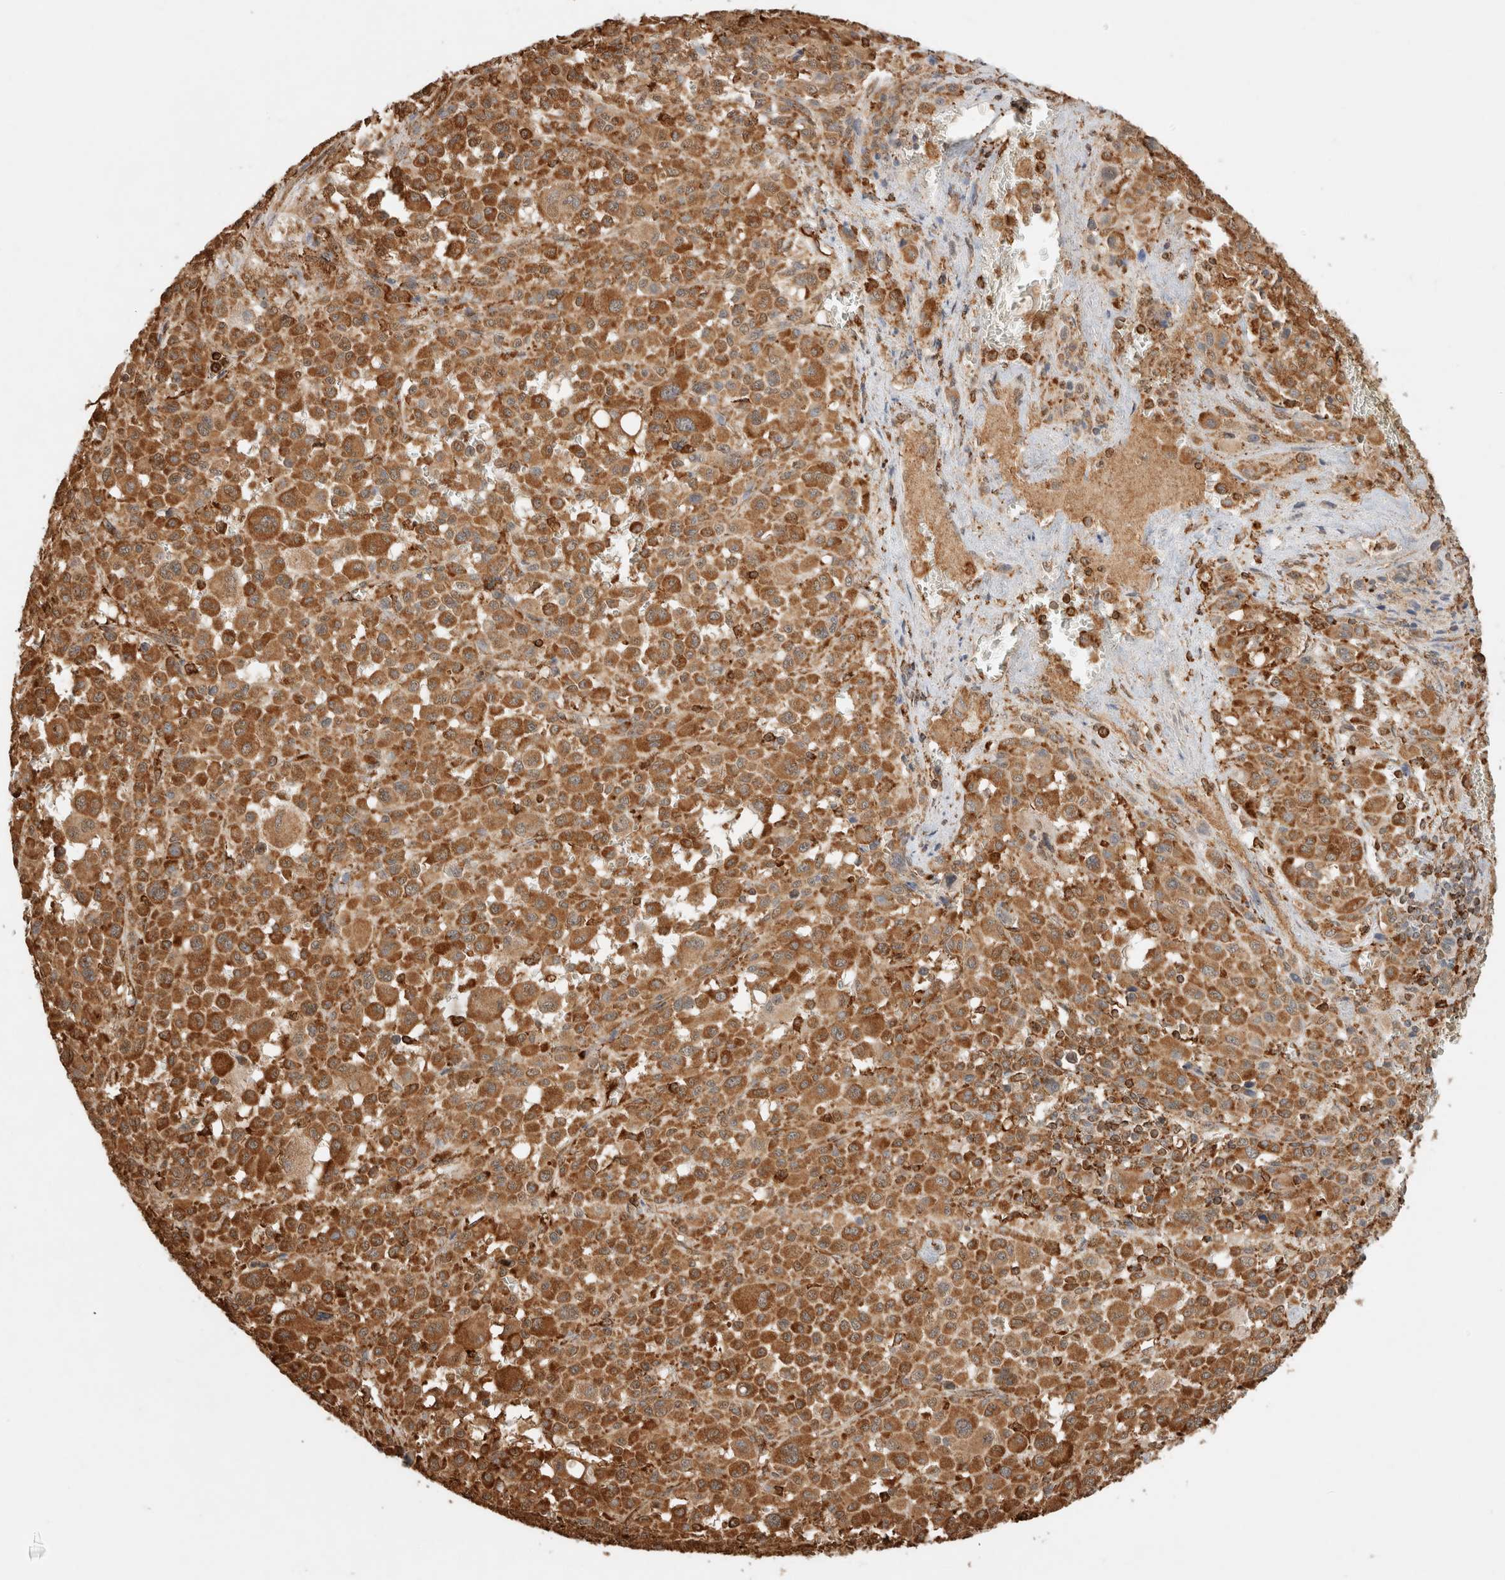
{"staining": {"intensity": "moderate", "quantity": ">75%", "location": "cytoplasmic/membranous"}, "tissue": "melanoma", "cell_type": "Tumor cells", "image_type": "cancer", "snomed": [{"axis": "morphology", "description": "Malignant melanoma, Metastatic site"}, {"axis": "topography", "description": "Skin"}], "caption": "The histopathology image demonstrates staining of melanoma, revealing moderate cytoplasmic/membranous protein expression (brown color) within tumor cells. (DAB (3,3'-diaminobenzidine) IHC with brightfield microscopy, high magnification).", "gene": "ERAP1", "patient": {"sex": "female", "age": 74}}